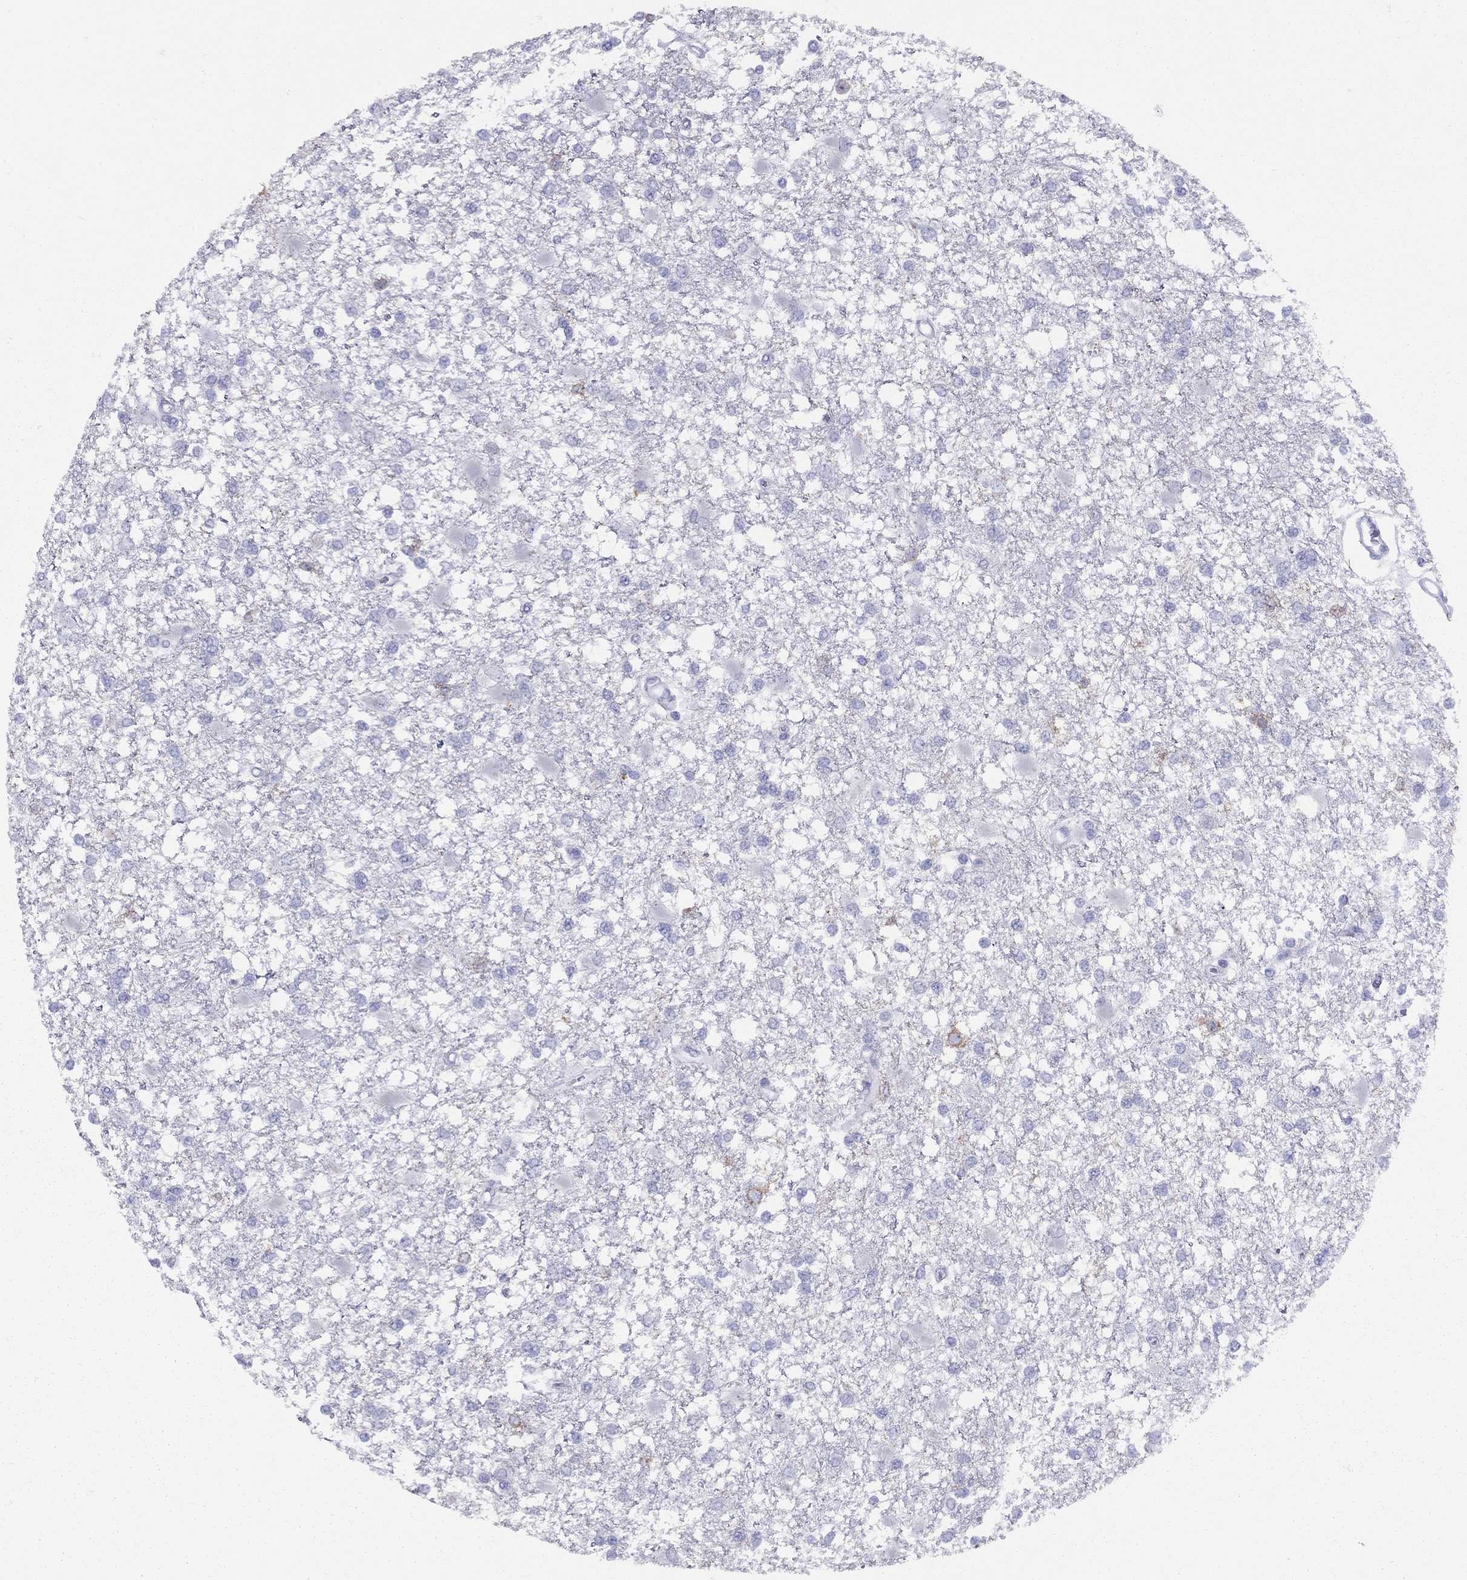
{"staining": {"intensity": "negative", "quantity": "none", "location": "none"}, "tissue": "glioma", "cell_type": "Tumor cells", "image_type": "cancer", "snomed": [{"axis": "morphology", "description": "Glioma, malignant, High grade"}, {"axis": "topography", "description": "Cerebral cortex"}], "caption": "Photomicrograph shows no protein positivity in tumor cells of glioma tissue.", "gene": "GRIA2", "patient": {"sex": "male", "age": 79}}